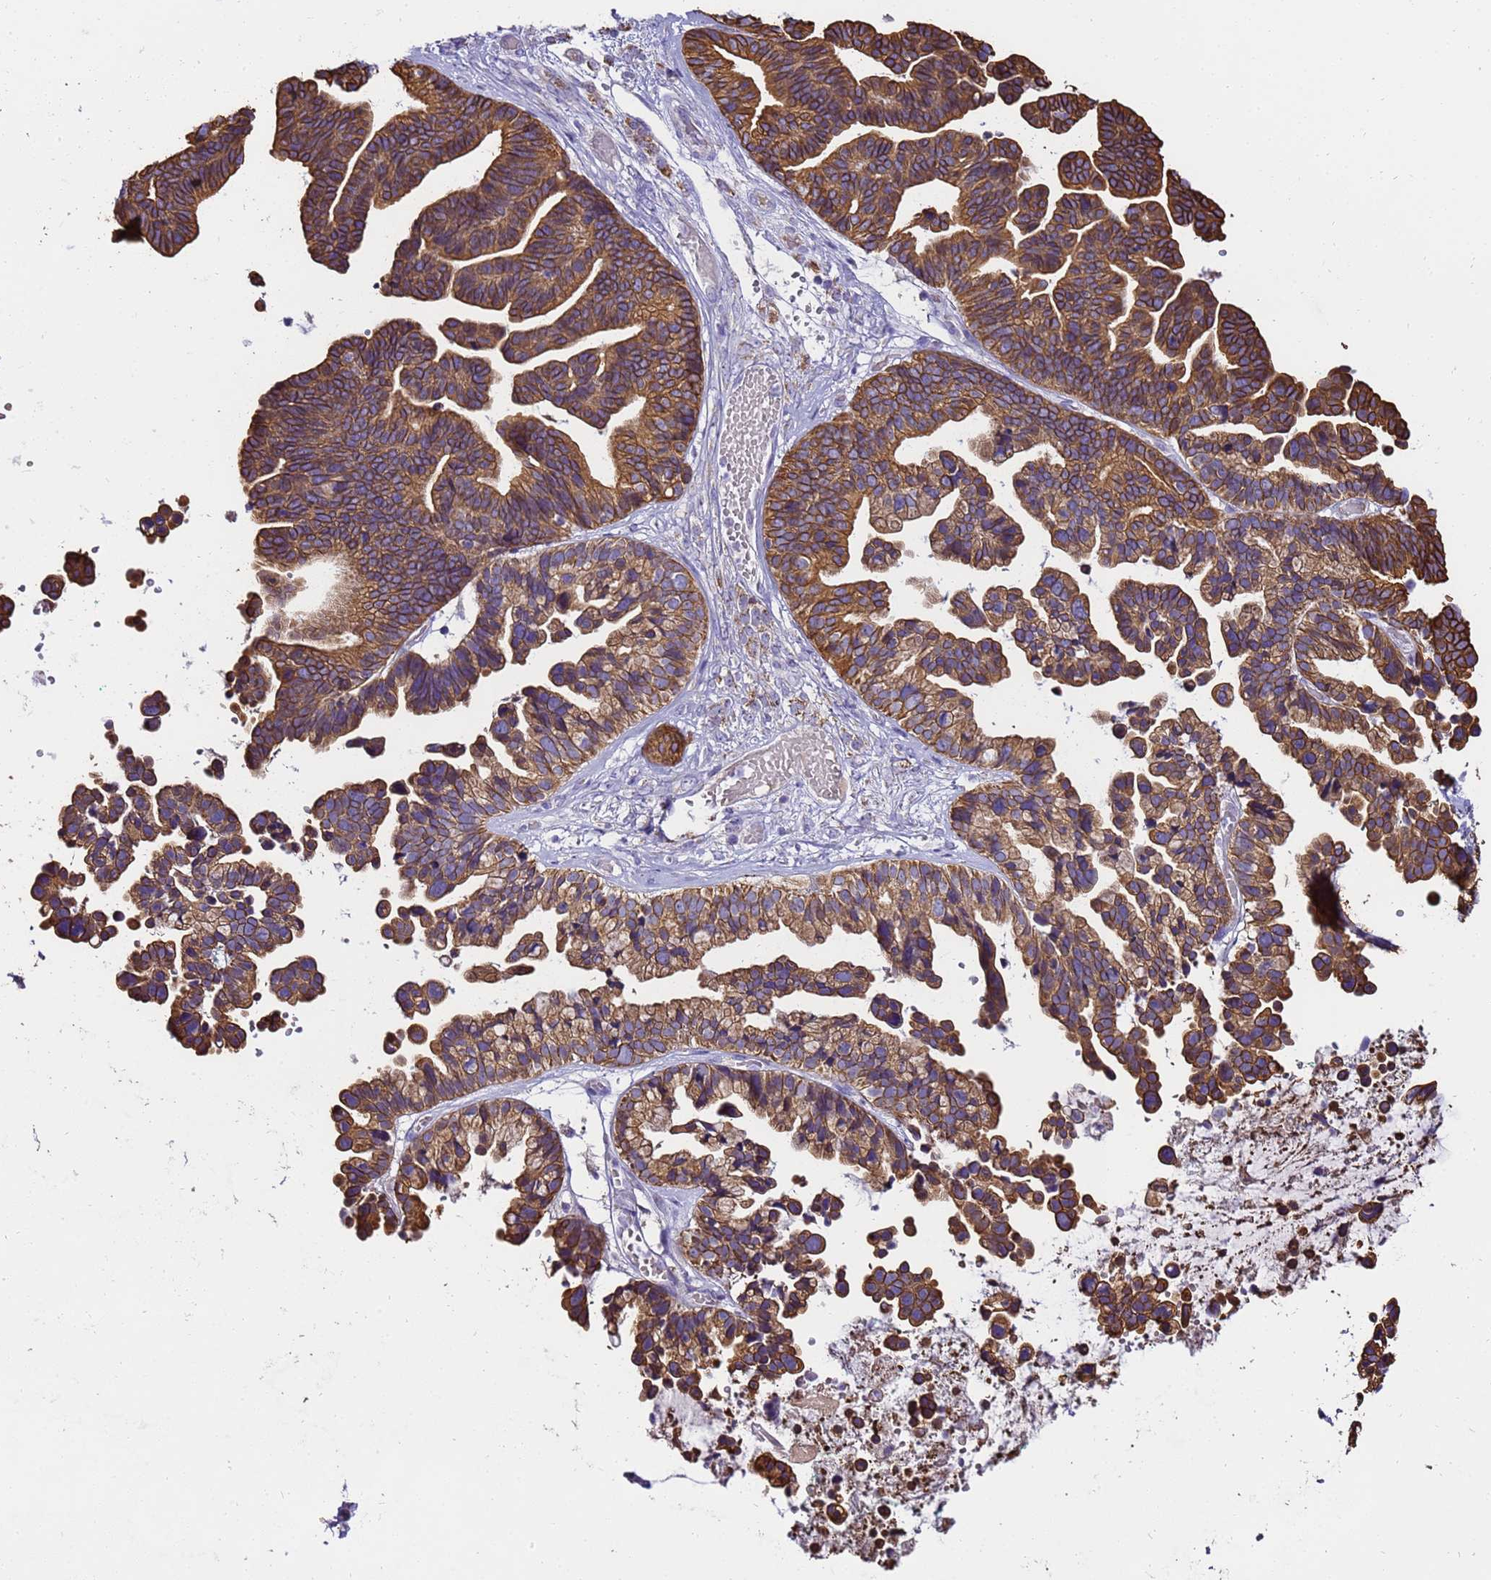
{"staining": {"intensity": "strong", "quantity": ">75%", "location": "cytoplasmic/membranous"}, "tissue": "ovarian cancer", "cell_type": "Tumor cells", "image_type": "cancer", "snomed": [{"axis": "morphology", "description": "Cystadenocarcinoma, serous, NOS"}, {"axis": "topography", "description": "Ovary"}], "caption": "Strong cytoplasmic/membranous staining is identified in approximately >75% of tumor cells in ovarian serous cystadenocarcinoma.", "gene": "PIEZO2", "patient": {"sex": "female", "age": 56}}